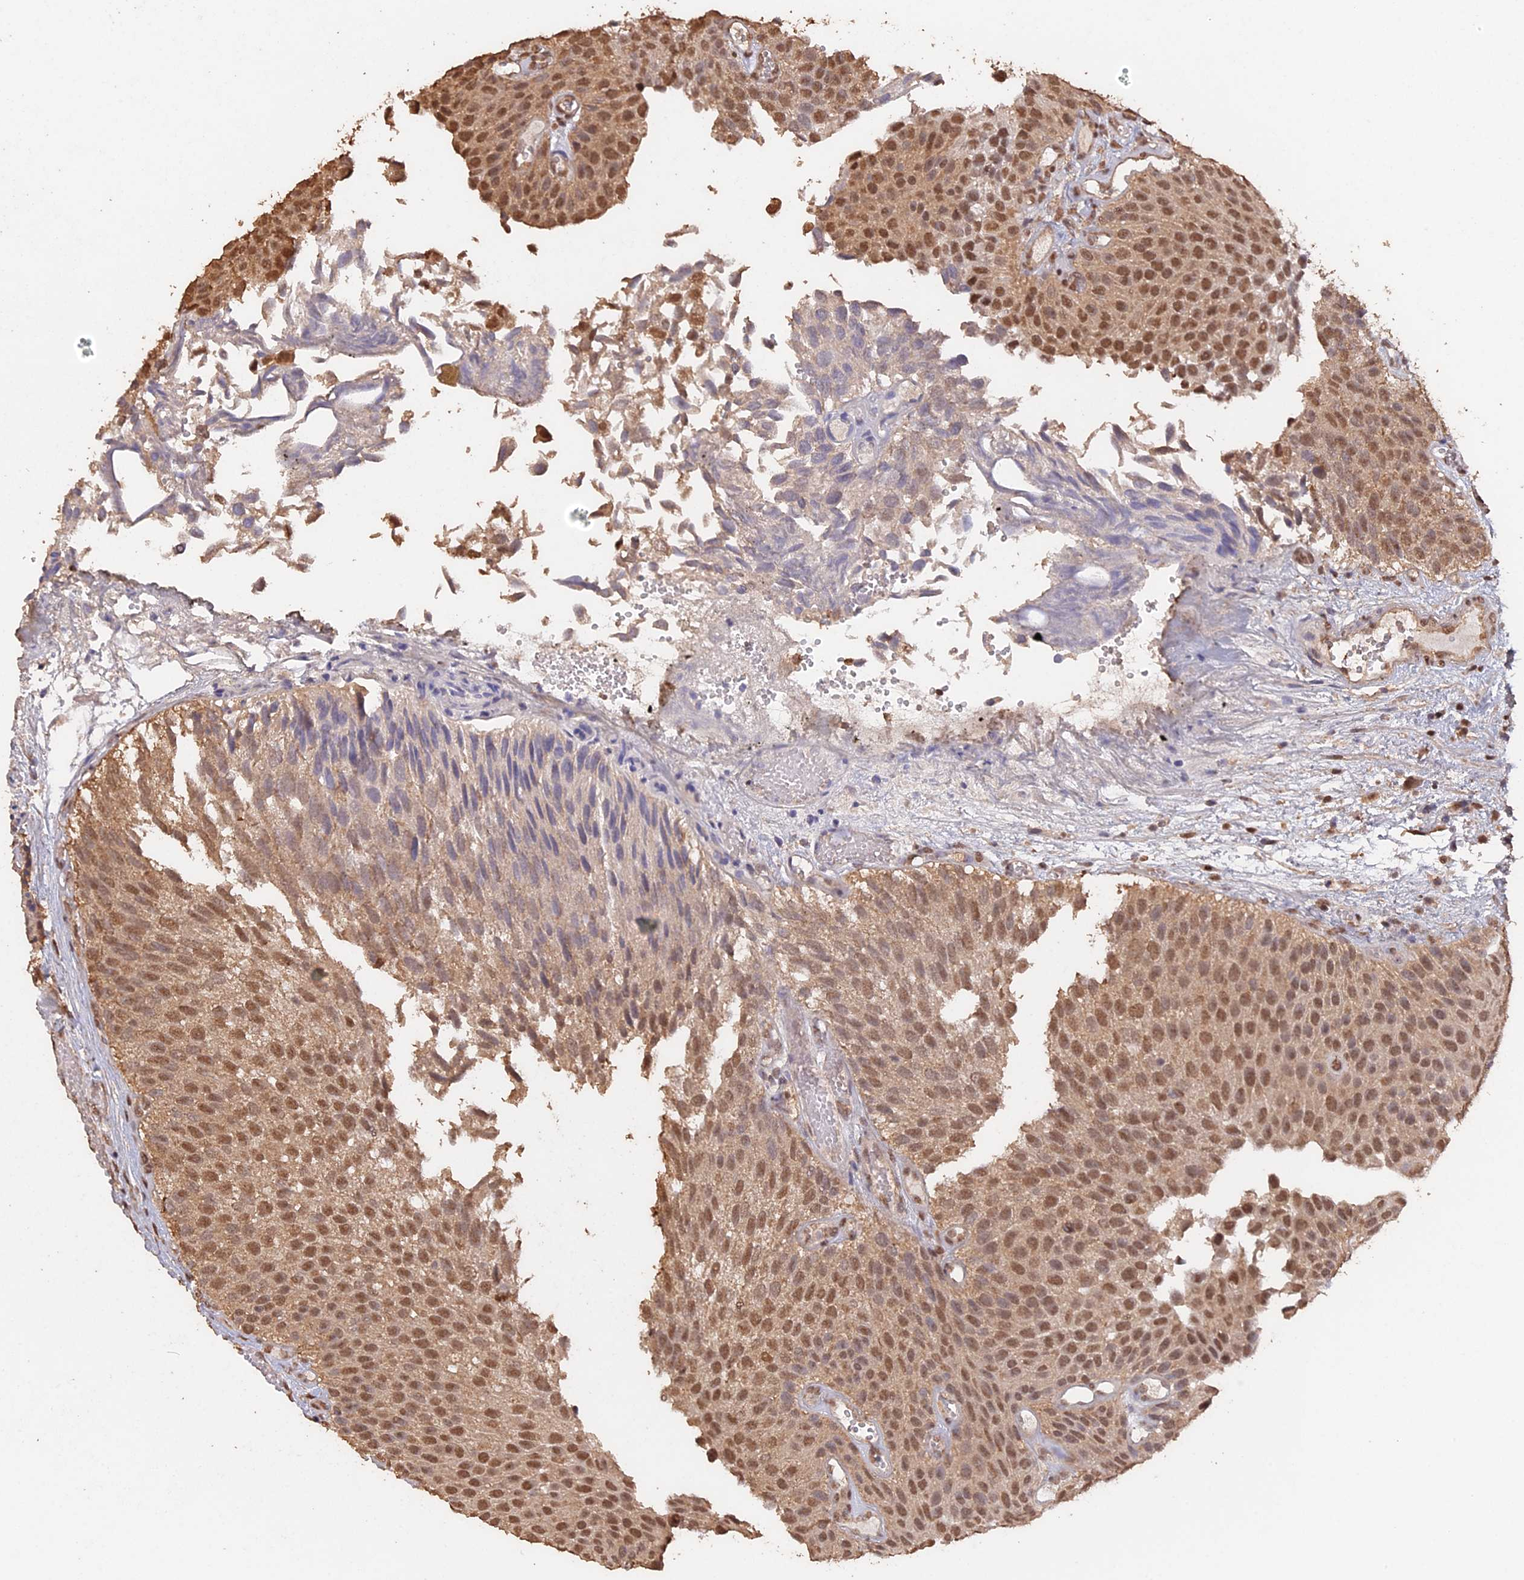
{"staining": {"intensity": "moderate", "quantity": ">75%", "location": "nuclear"}, "tissue": "urothelial cancer", "cell_type": "Tumor cells", "image_type": "cancer", "snomed": [{"axis": "morphology", "description": "Urothelial carcinoma, Low grade"}, {"axis": "topography", "description": "Urinary bladder"}], "caption": "Immunohistochemical staining of human urothelial cancer shows medium levels of moderate nuclear protein positivity in approximately >75% of tumor cells.", "gene": "PSMC6", "patient": {"sex": "male", "age": 89}}